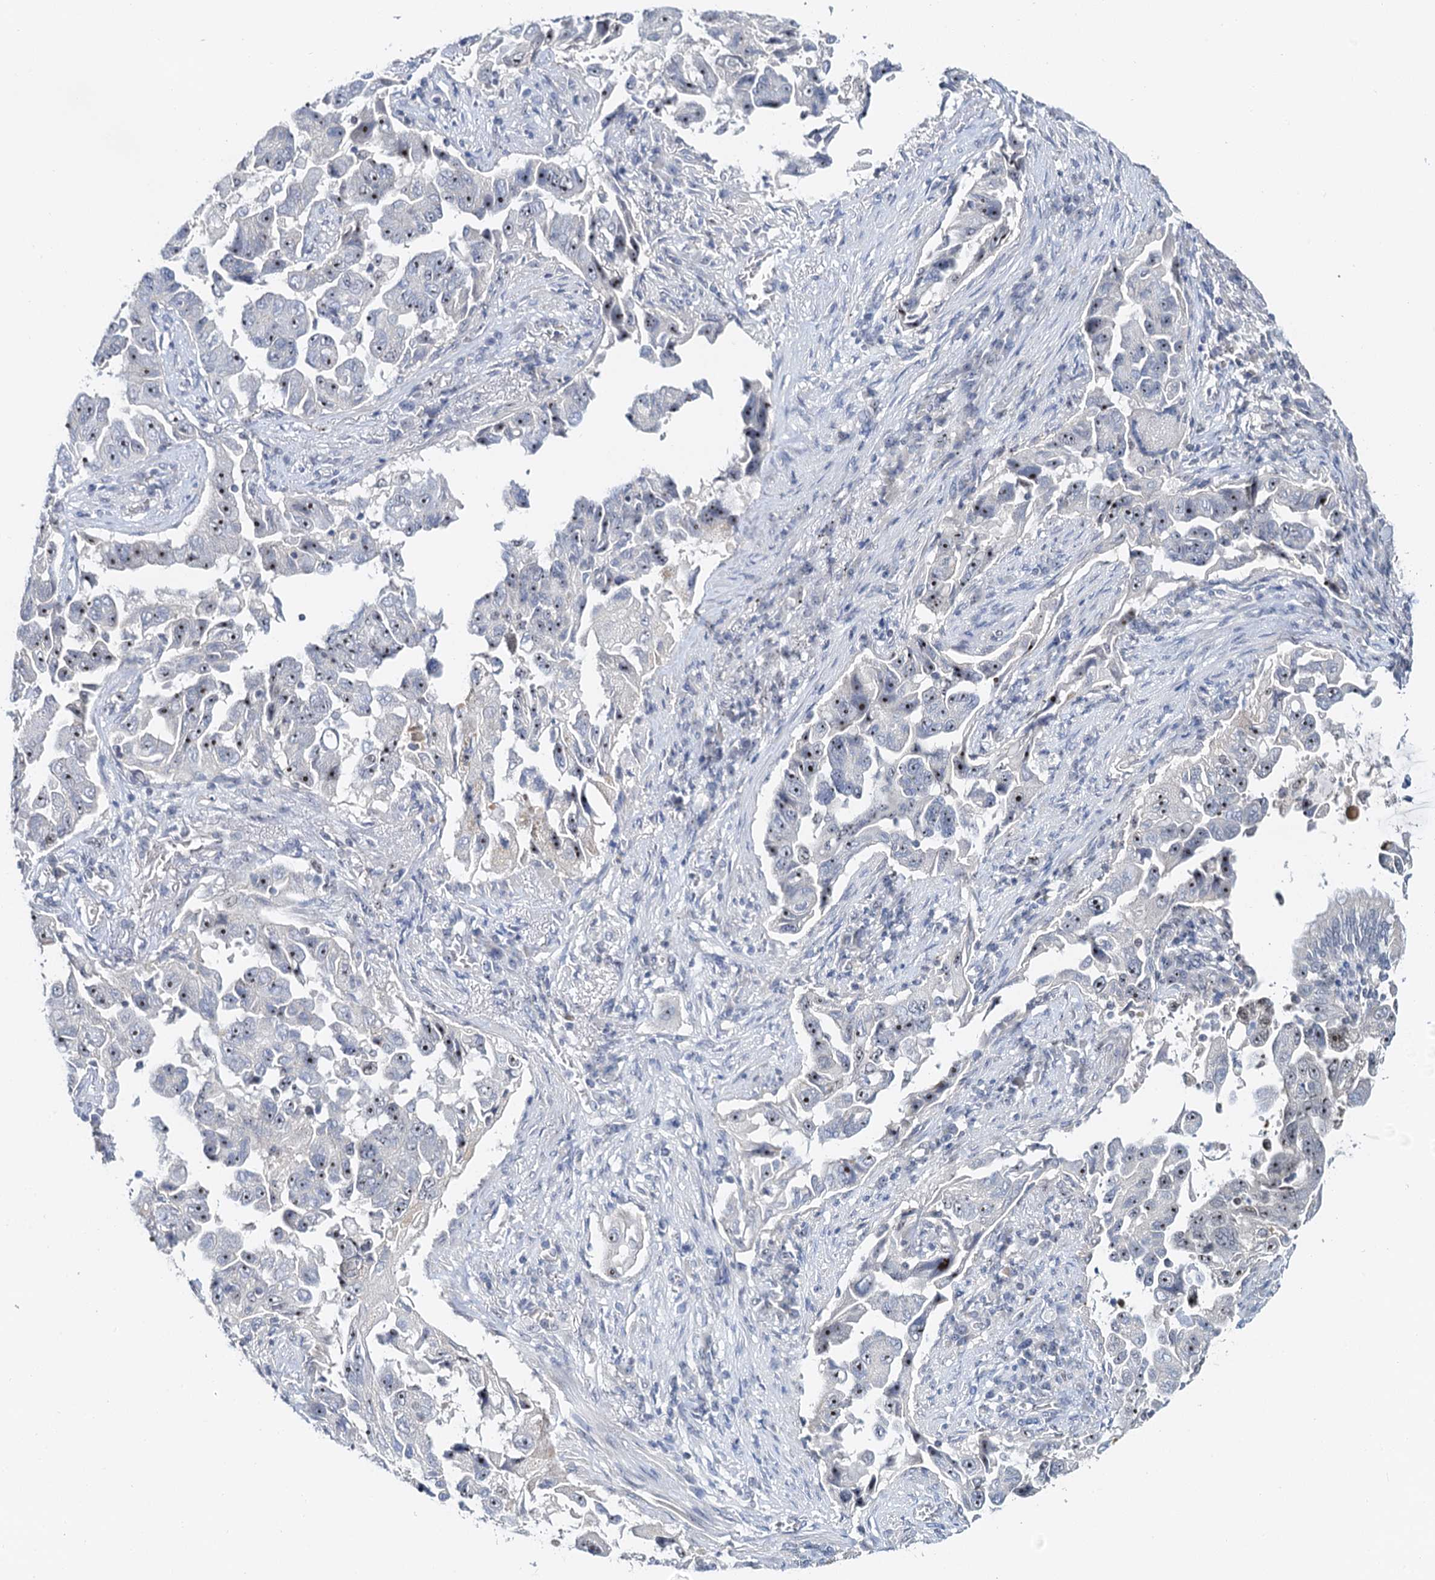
{"staining": {"intensity": "weak", "quantity": ">75%", "location": "nuclear"}, "tissue": "lung cancer", "cell_type": "Tumor cells", "image_type": "cancer", "snomed": [{"axis": "morphology", "description": "Adenocarcinoma, NOS"}, {"axis": "topography", "description": "Lung"}], "caption": "Immunohistochemical staining of lung adenocarcinoma reveals low levels of weak nuclear expression in about >75% of tumor cells.", "gene": "NOP2", "patient": {"sex": "female", "age": 51}}